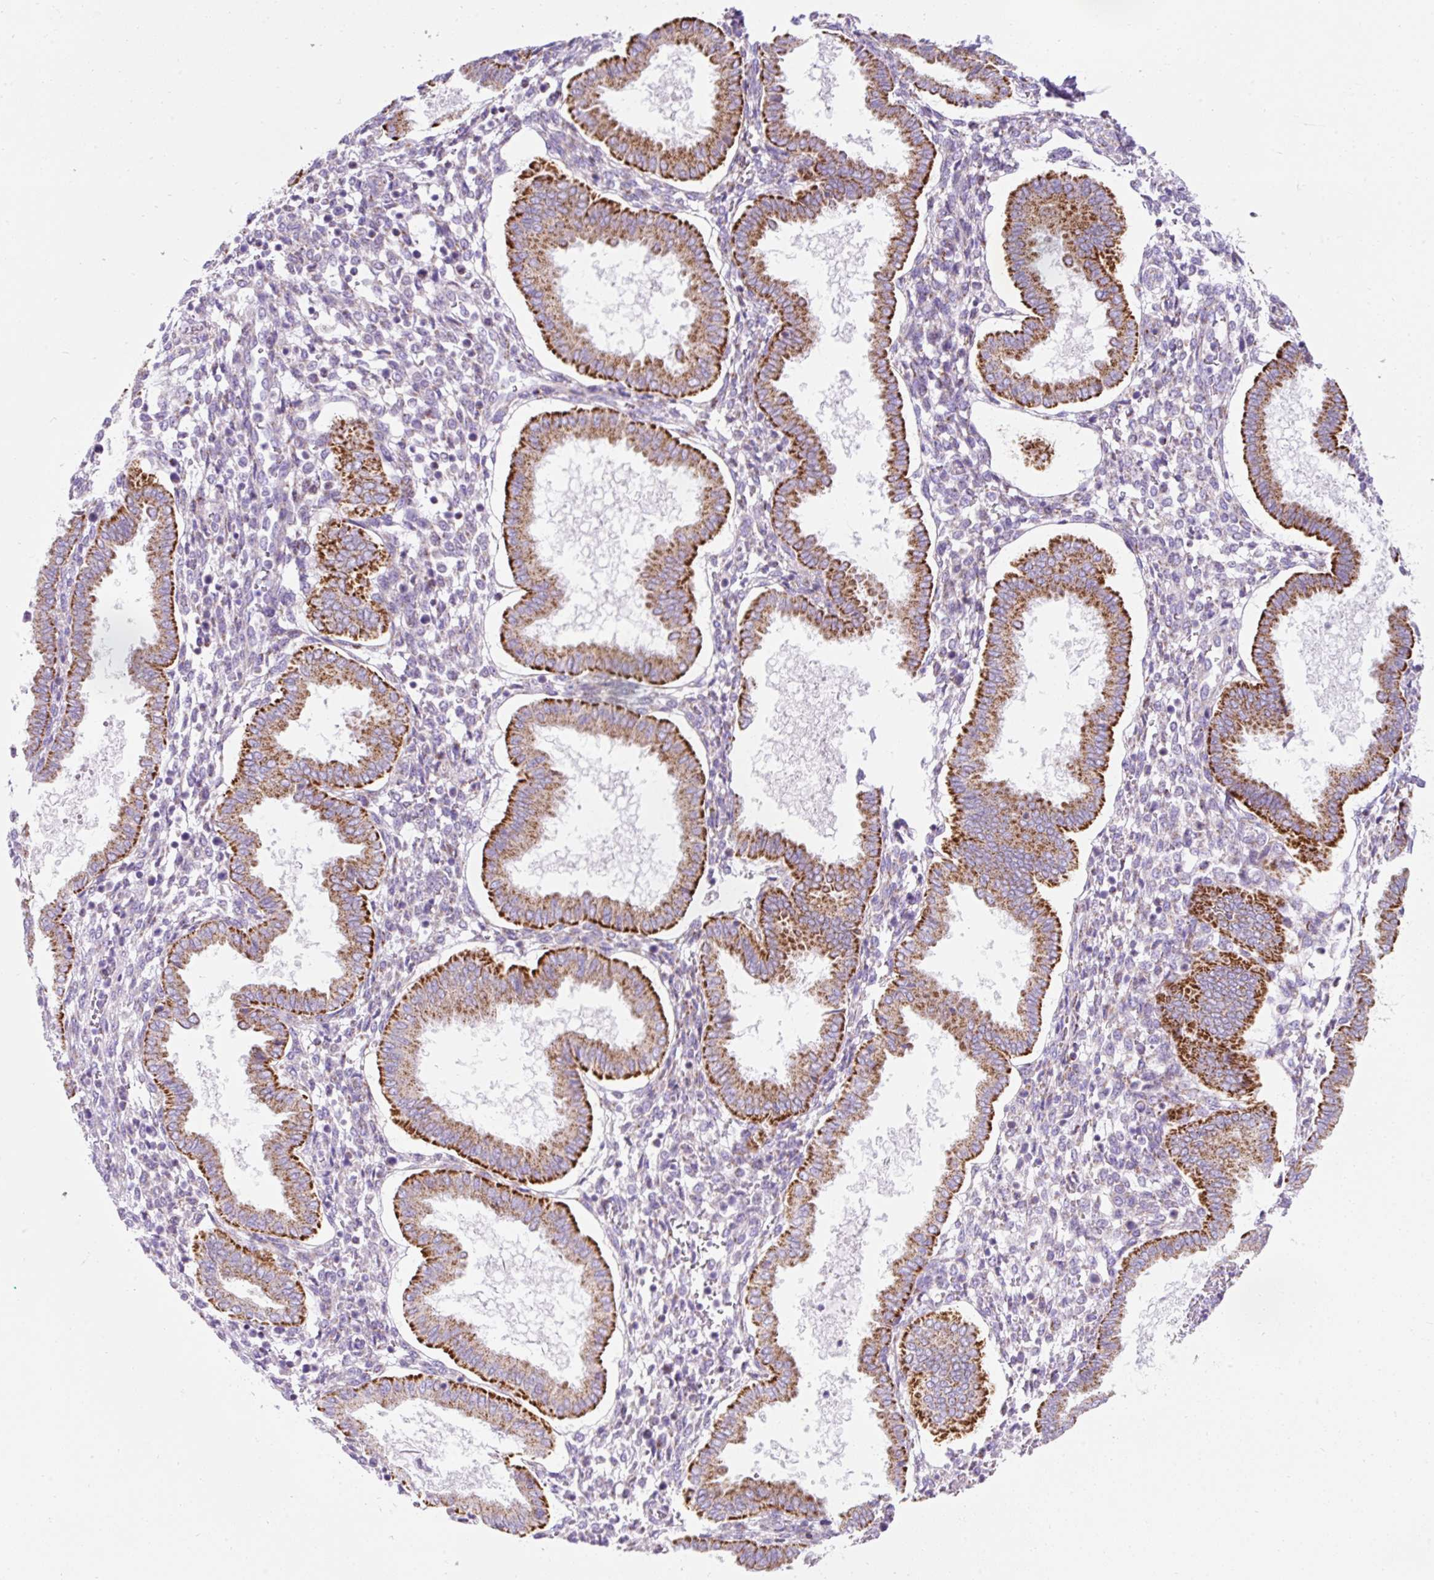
{"staining": {"intensity": "negative", "quantity": "none", "location": "none"}, "tissue": "endometrium", "cell_type": "Cells in endometrial stroma", "image_type": "normal", "snomed": [{"axis": "morphology", "description": "Normal tissue, NOS"}, {"axis": "topography", "description": "Endometrium"}], "caption": "Cells in endometrial stroma are negative for brown protein staining in unremarkable endometrium. (DAB (3,3'-diaminobenzidine) immunohistochemistry with hematoxylin counter stain).", "gene": "PLPP2", "patient": {"sex": "female", "age": 24}}